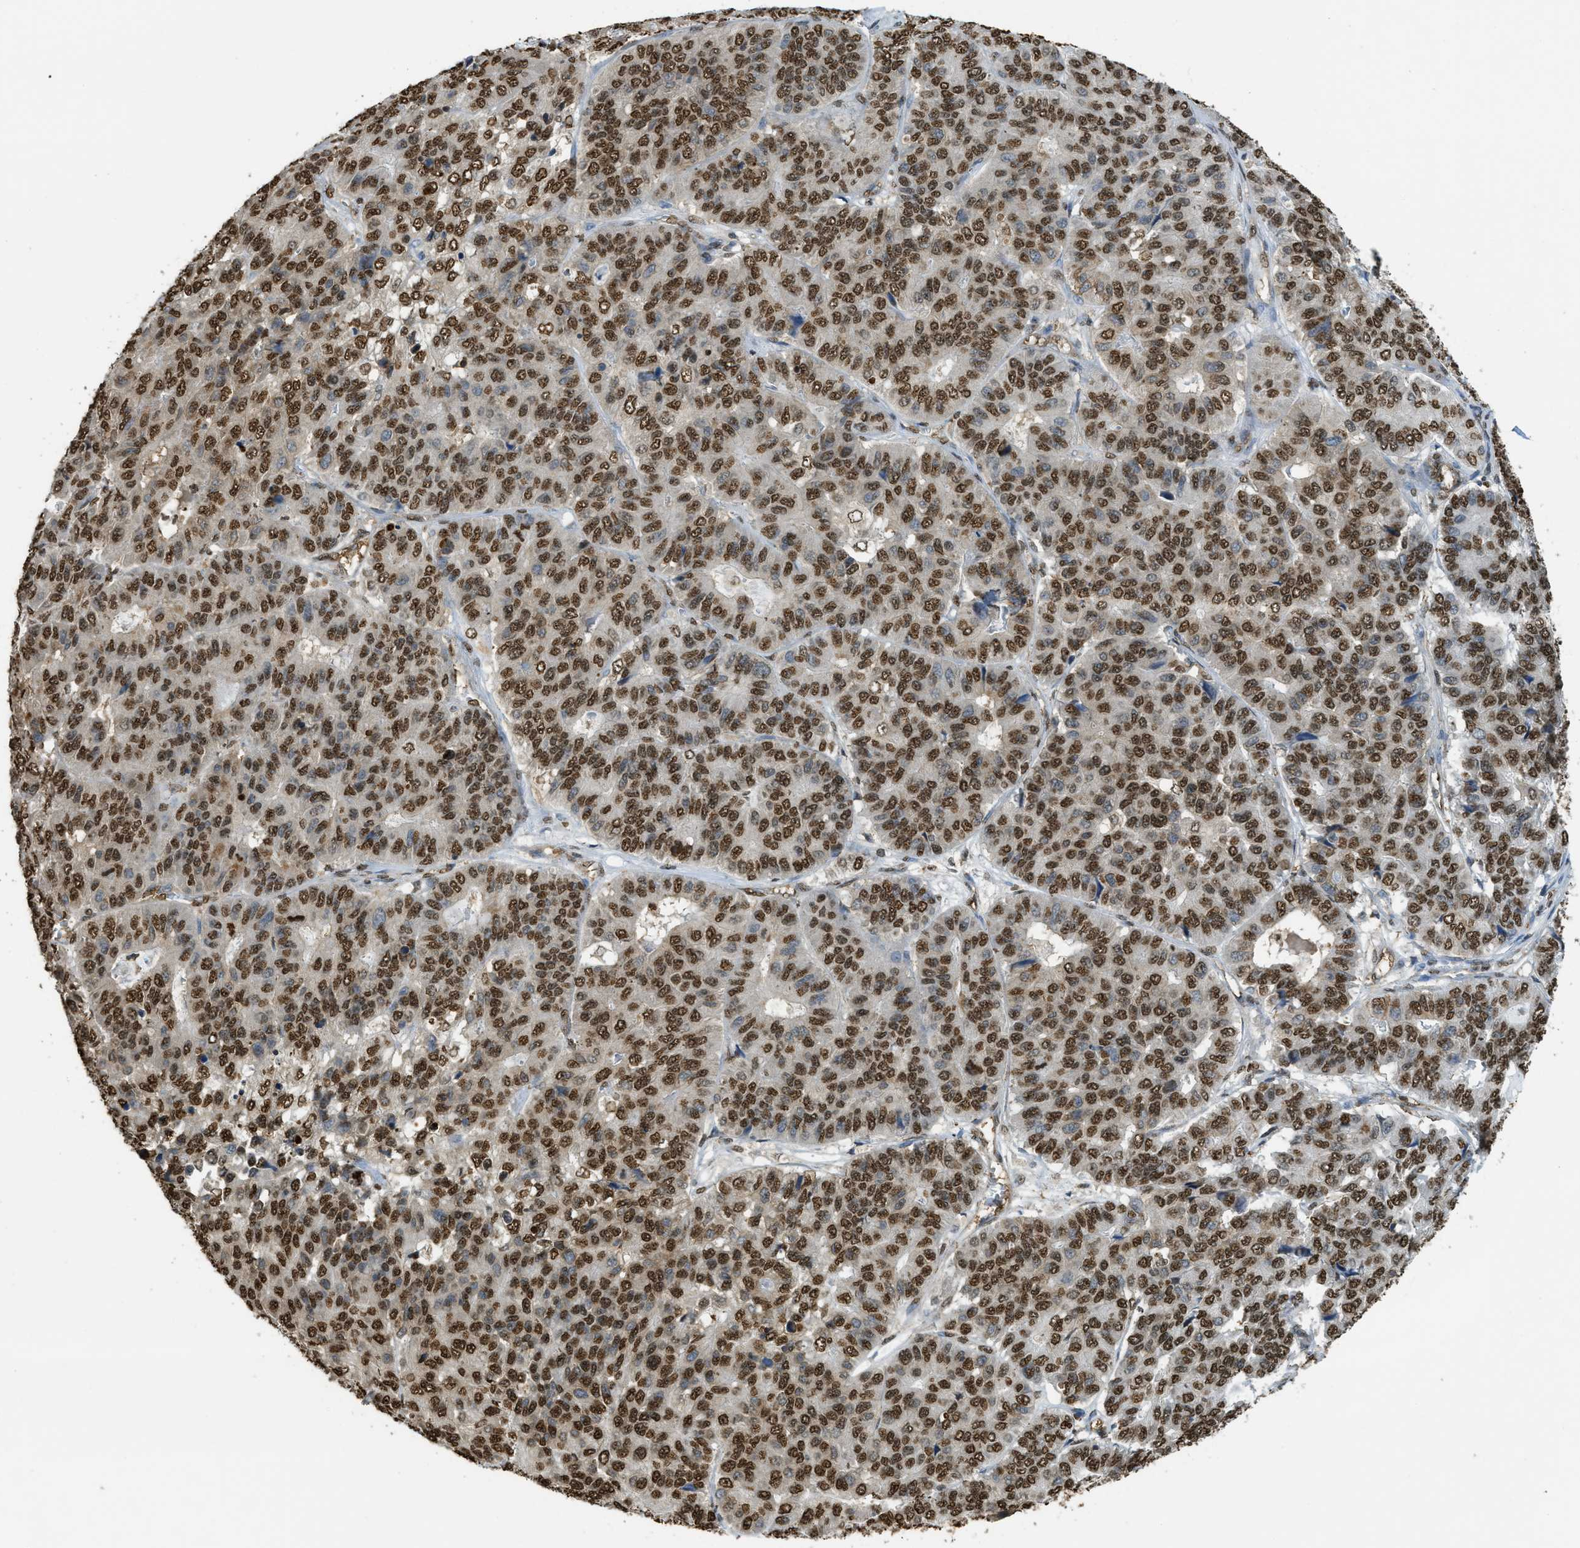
{"staining": {"intensity": "strong", "quantity": ">75%", "location": "nuclear"}, "tissue": "pancreatic cancer", "cell_type": "Tumor cells", "image_type": "cancer", "snomed": [{"axis": "morphology", "description": "Adenocarcinoma, NOS"}, {"axis": "topography", "description": "Pancreas"}], "caption": "High-power microscopy captured an immunohistochemistry (IHC) photomicrograph of pancreatic cancer (adenocarcinoma), revealing strong nuclear expression in approximately >75% of tumor cells.", "gene": "NR5A2", "patient": {"sex": "male", "age": 50}}